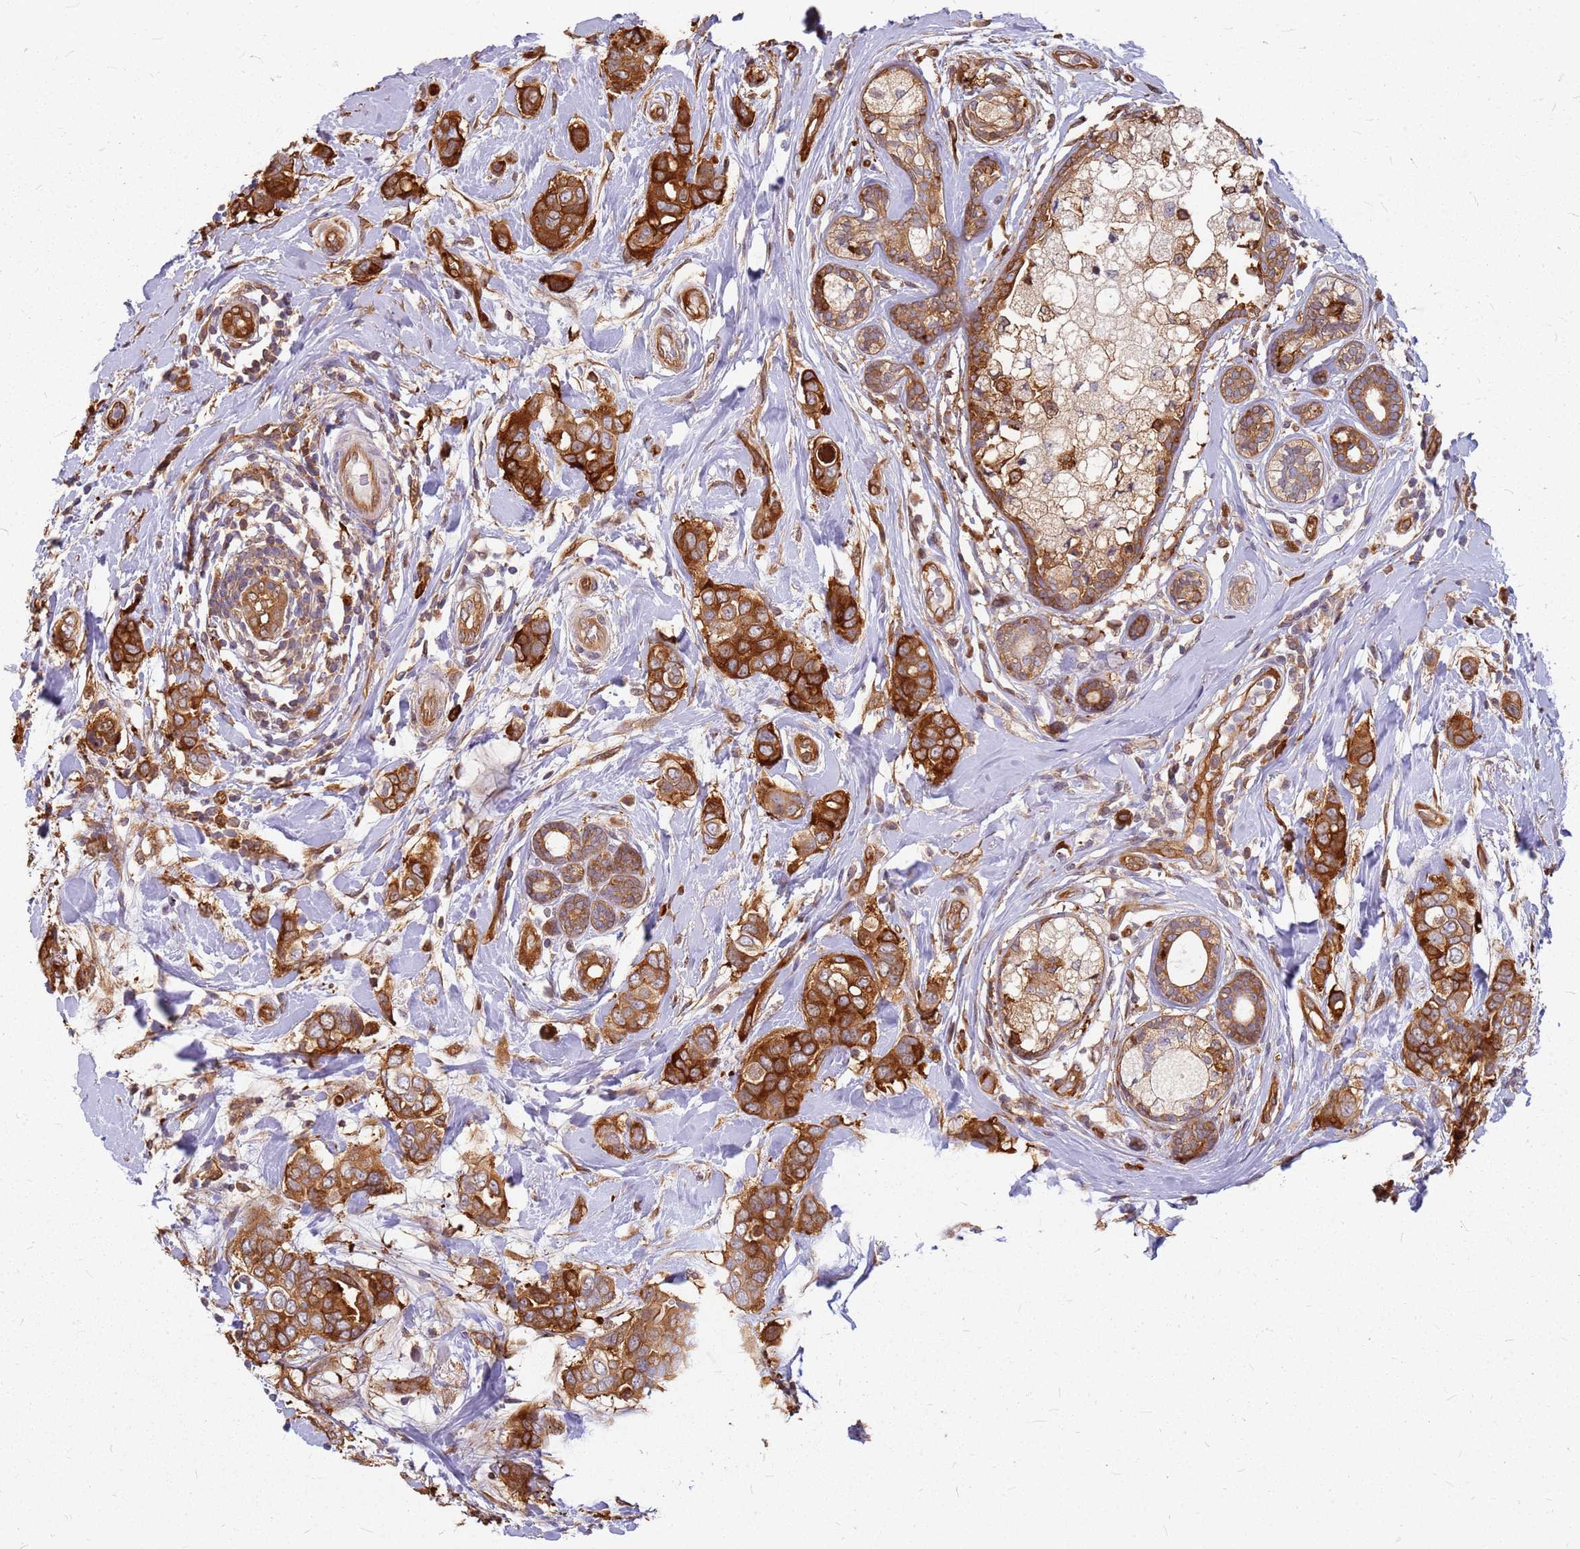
{"staining": {"intensity": "strong", "quantity": ">75%", "location": "cytoplasmic/membranous"}, "tissue": "breast cancer", "cell_type": "Tumor cells", "image_type": "cancer", "snomed": [{"axis": "morphology", "description": "Lobular carcinoma"}, {"axis": "topography", "description": "Breast"}], "caption": "DAB immunohistochemical staining of human breast cancer (lobular carcinoma) reveals strong cytoplasmic/membranous protein staining in approximately >75% of tumor cells. Nuclei are stained in blue.", "gene": "HDX", "patient": {"sex": "female", "age": 51}}